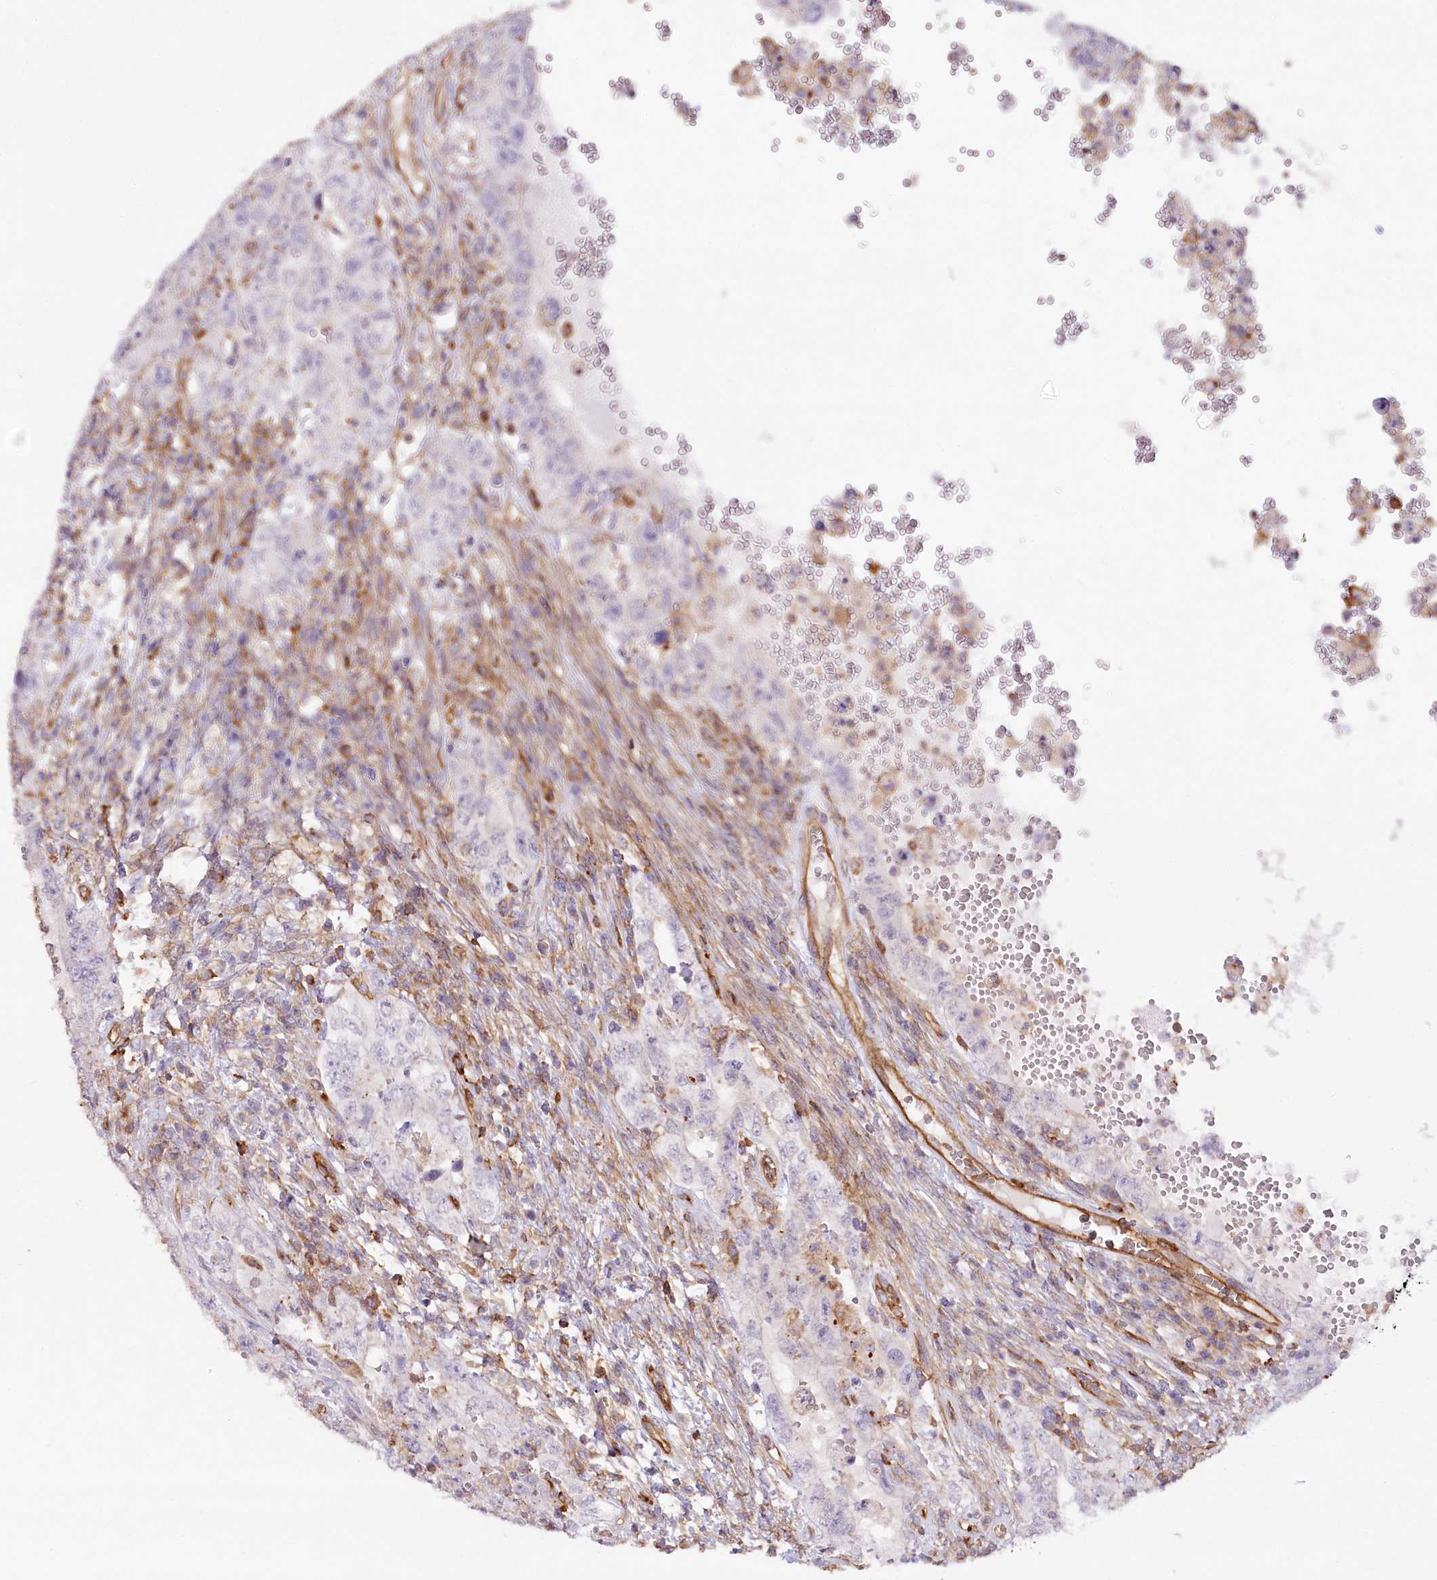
{"staining": {"intensity": "negative", "quantity": "none", "location": "none"}, "tissue": "testis cancer", "cell_type": "Tumor cells", "image_type": "cancer", "snomed": [{"axis": "morphology", "description": "Carcinoma, Embryonal, NOS"}, {"axis": "topography", "description": "Testis"}], "caption": "Testis cancer stained for a protein using IHC shows no positivity tumor cells.", "gene": "SYNPO2", "patient": {"sex": "male", "age": 26}}